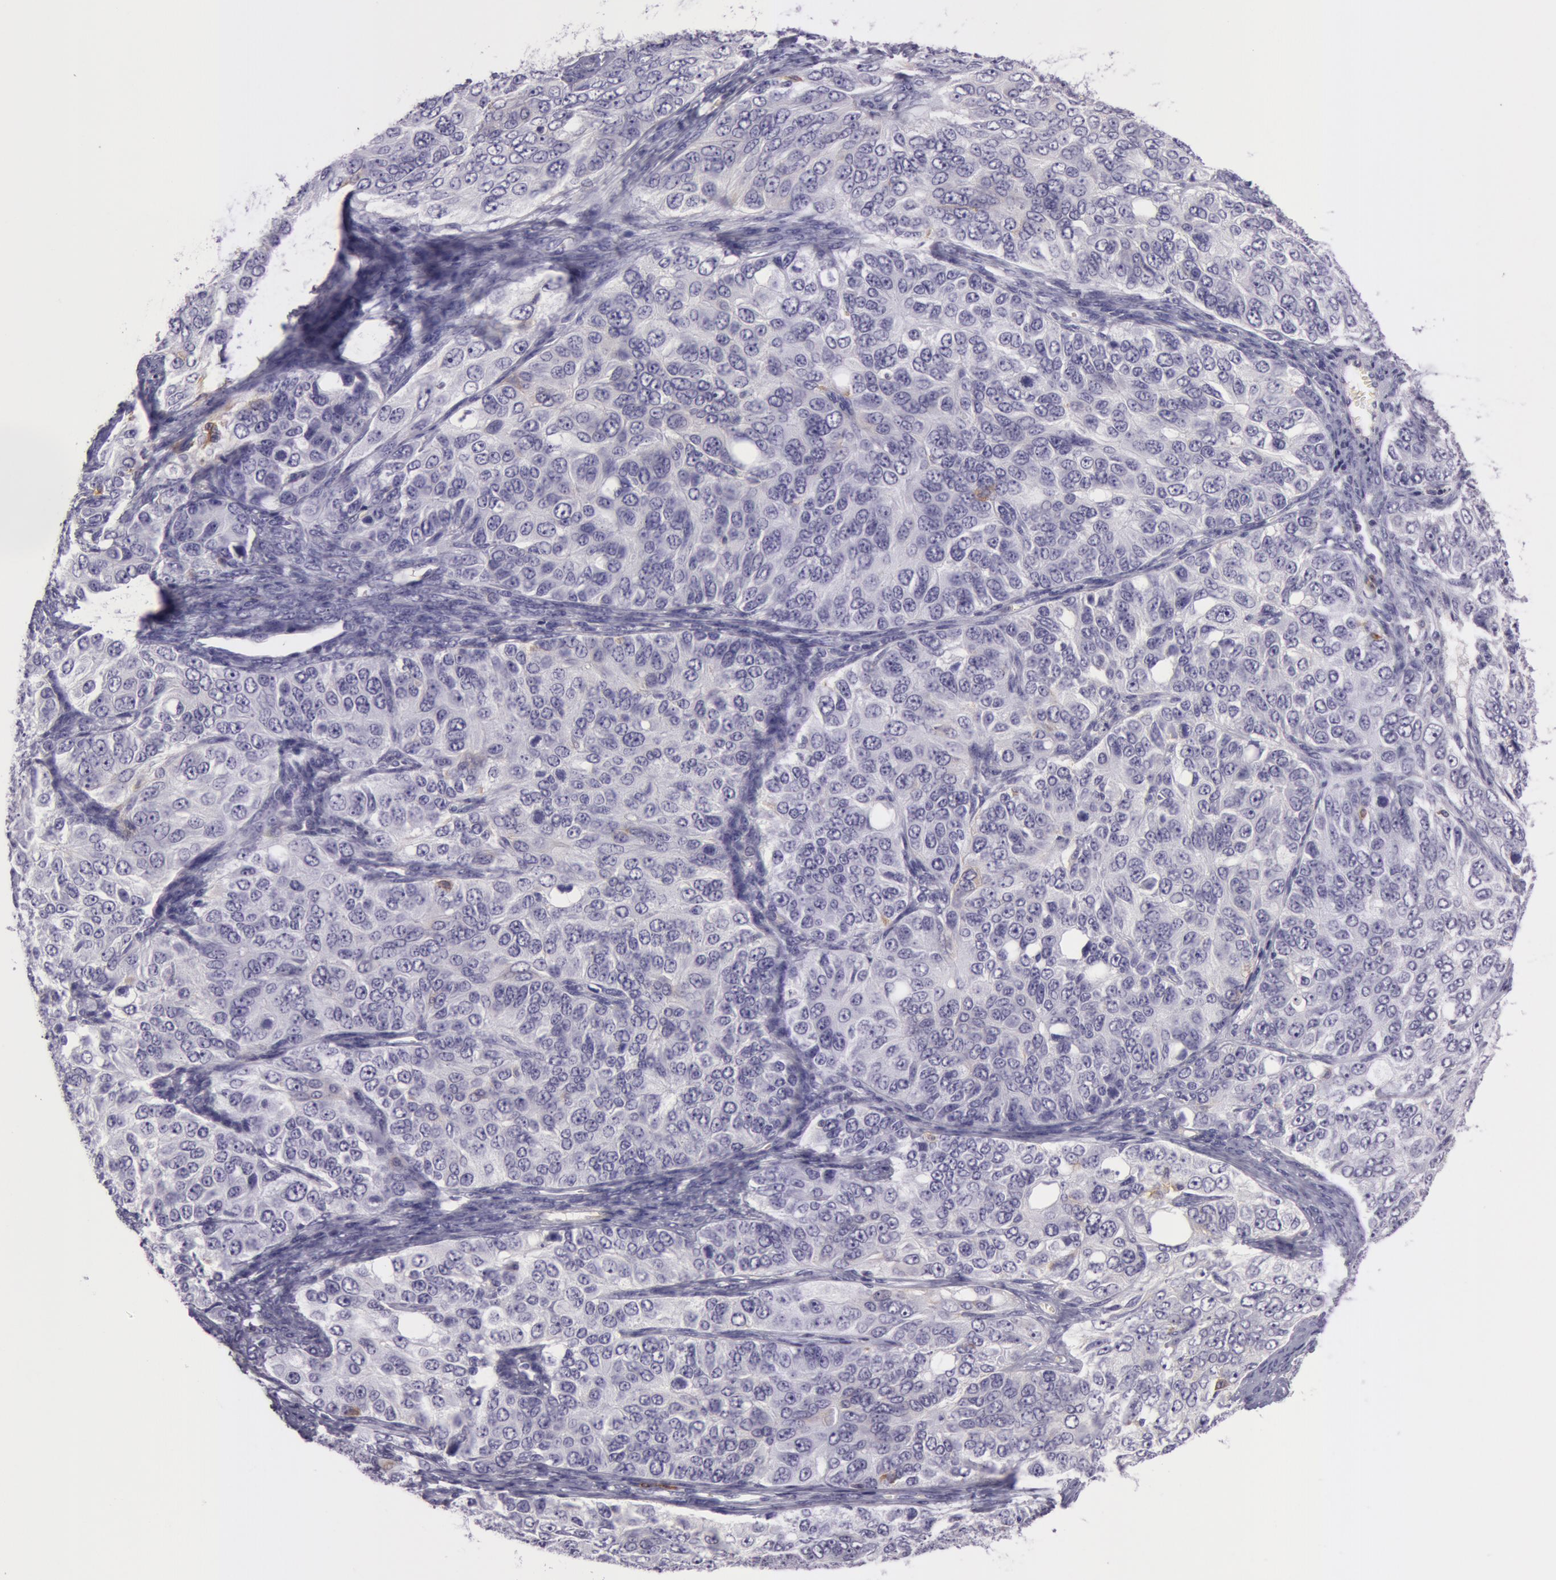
{"staining": {"intensity": "negative", "quantity": "none", "location": "none"}, "tissue": "ovarian cancer", "cell_type": "Tumor cells", "image_type": "cancer", "snomed": [{"axis": "morphology", "description": "Carcinoma, endometroid"}, {"axis": "topography", "description": "Ovary"}], "caption": "There is no significant staining in tumor cells of endometroid carcinoma (ovarian).", "gene": "LY75", "patient": {"sex": "female", "age": 51}}